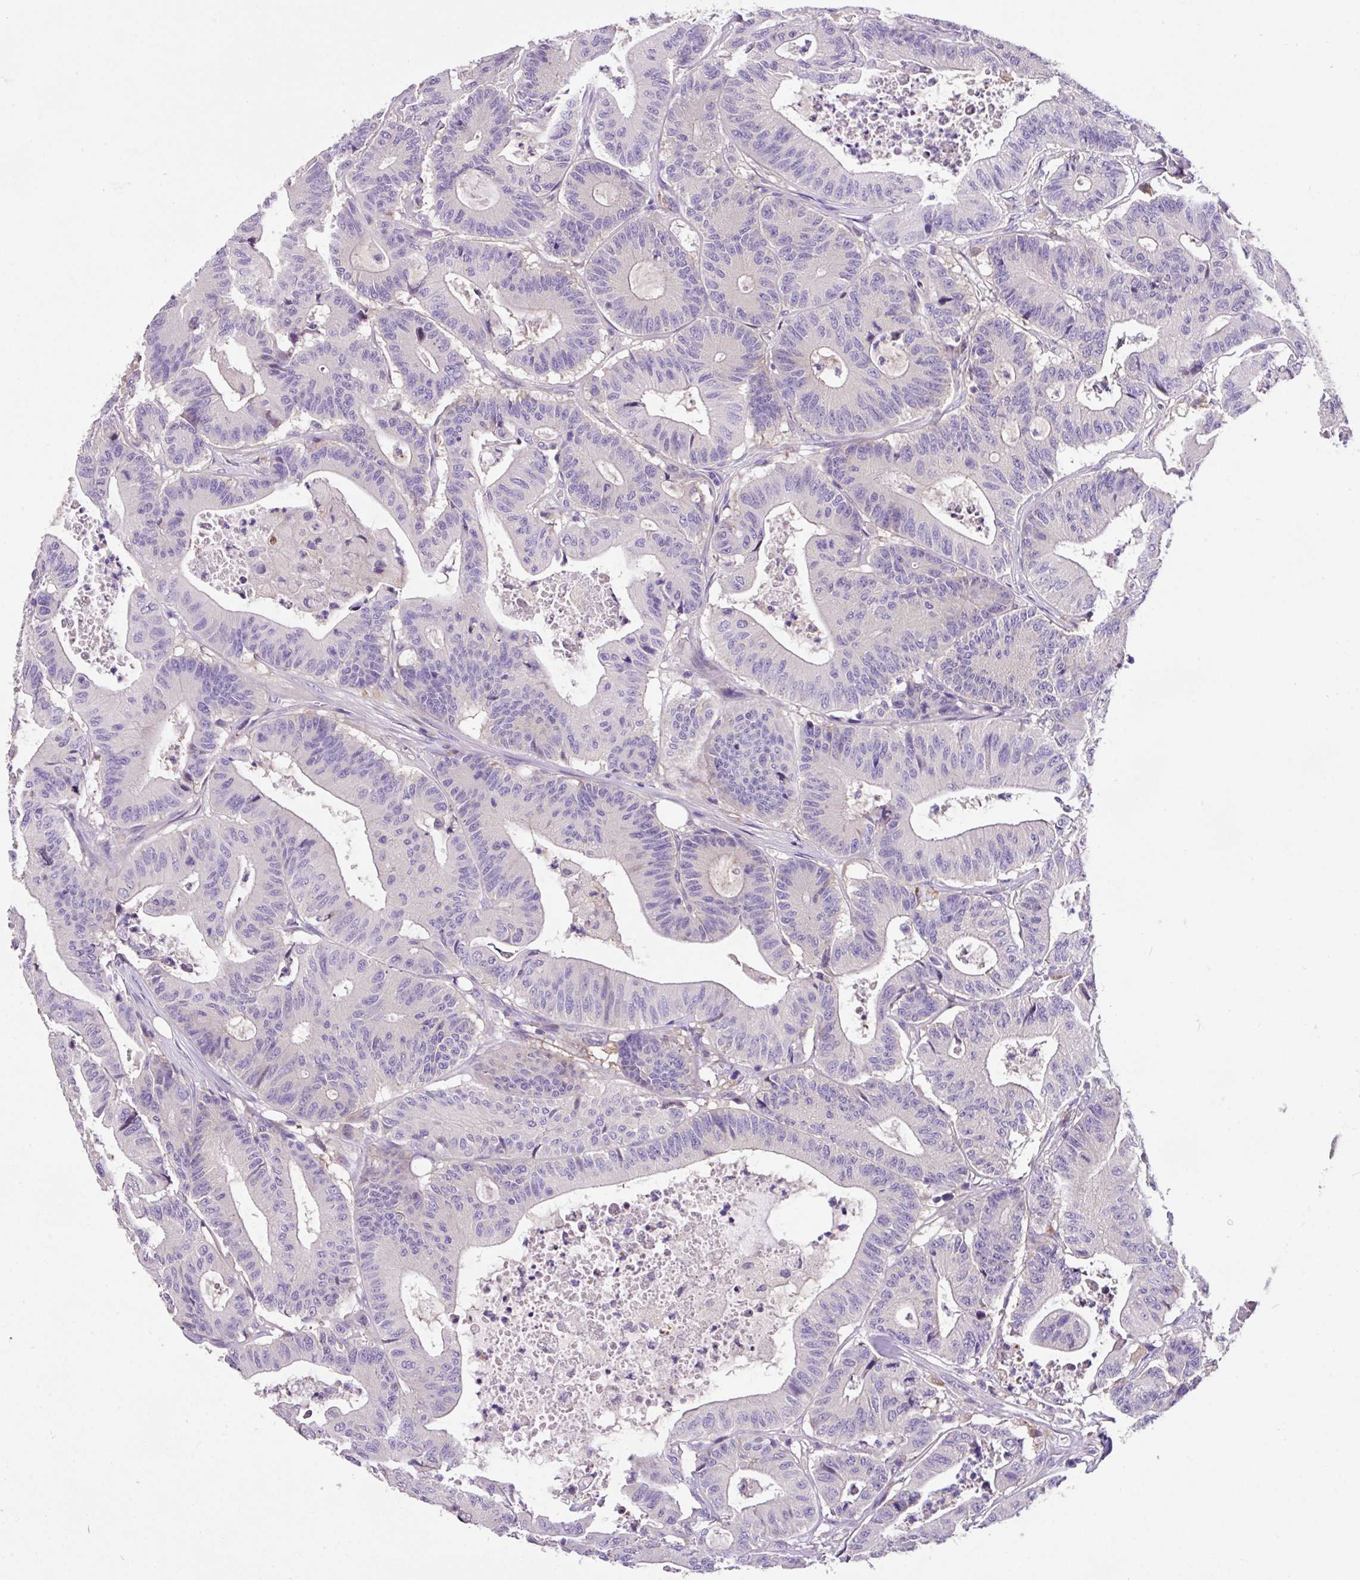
{"staining": {"intensity": "negative", "quantity": "none", "location": "none"}, "tissue": "colorectal cancer", "cell_type": "Tumor cells", "image_type": "cancer", "snomed": [{"axis": "morphology", "description": "Adenocarcinoma, NOS"}, {"axis": "topography", "description": "Colon"}], "caption": "An IHC micrograph of colorectal cancer is shown. There is no staining in tumor cells of colorectal cancer. (DAB immunohistochemistry (IHC) with hematoxylin counter stain).", "gene": "ANXA2R", "patient": {"sex": "female", "age": 84}}